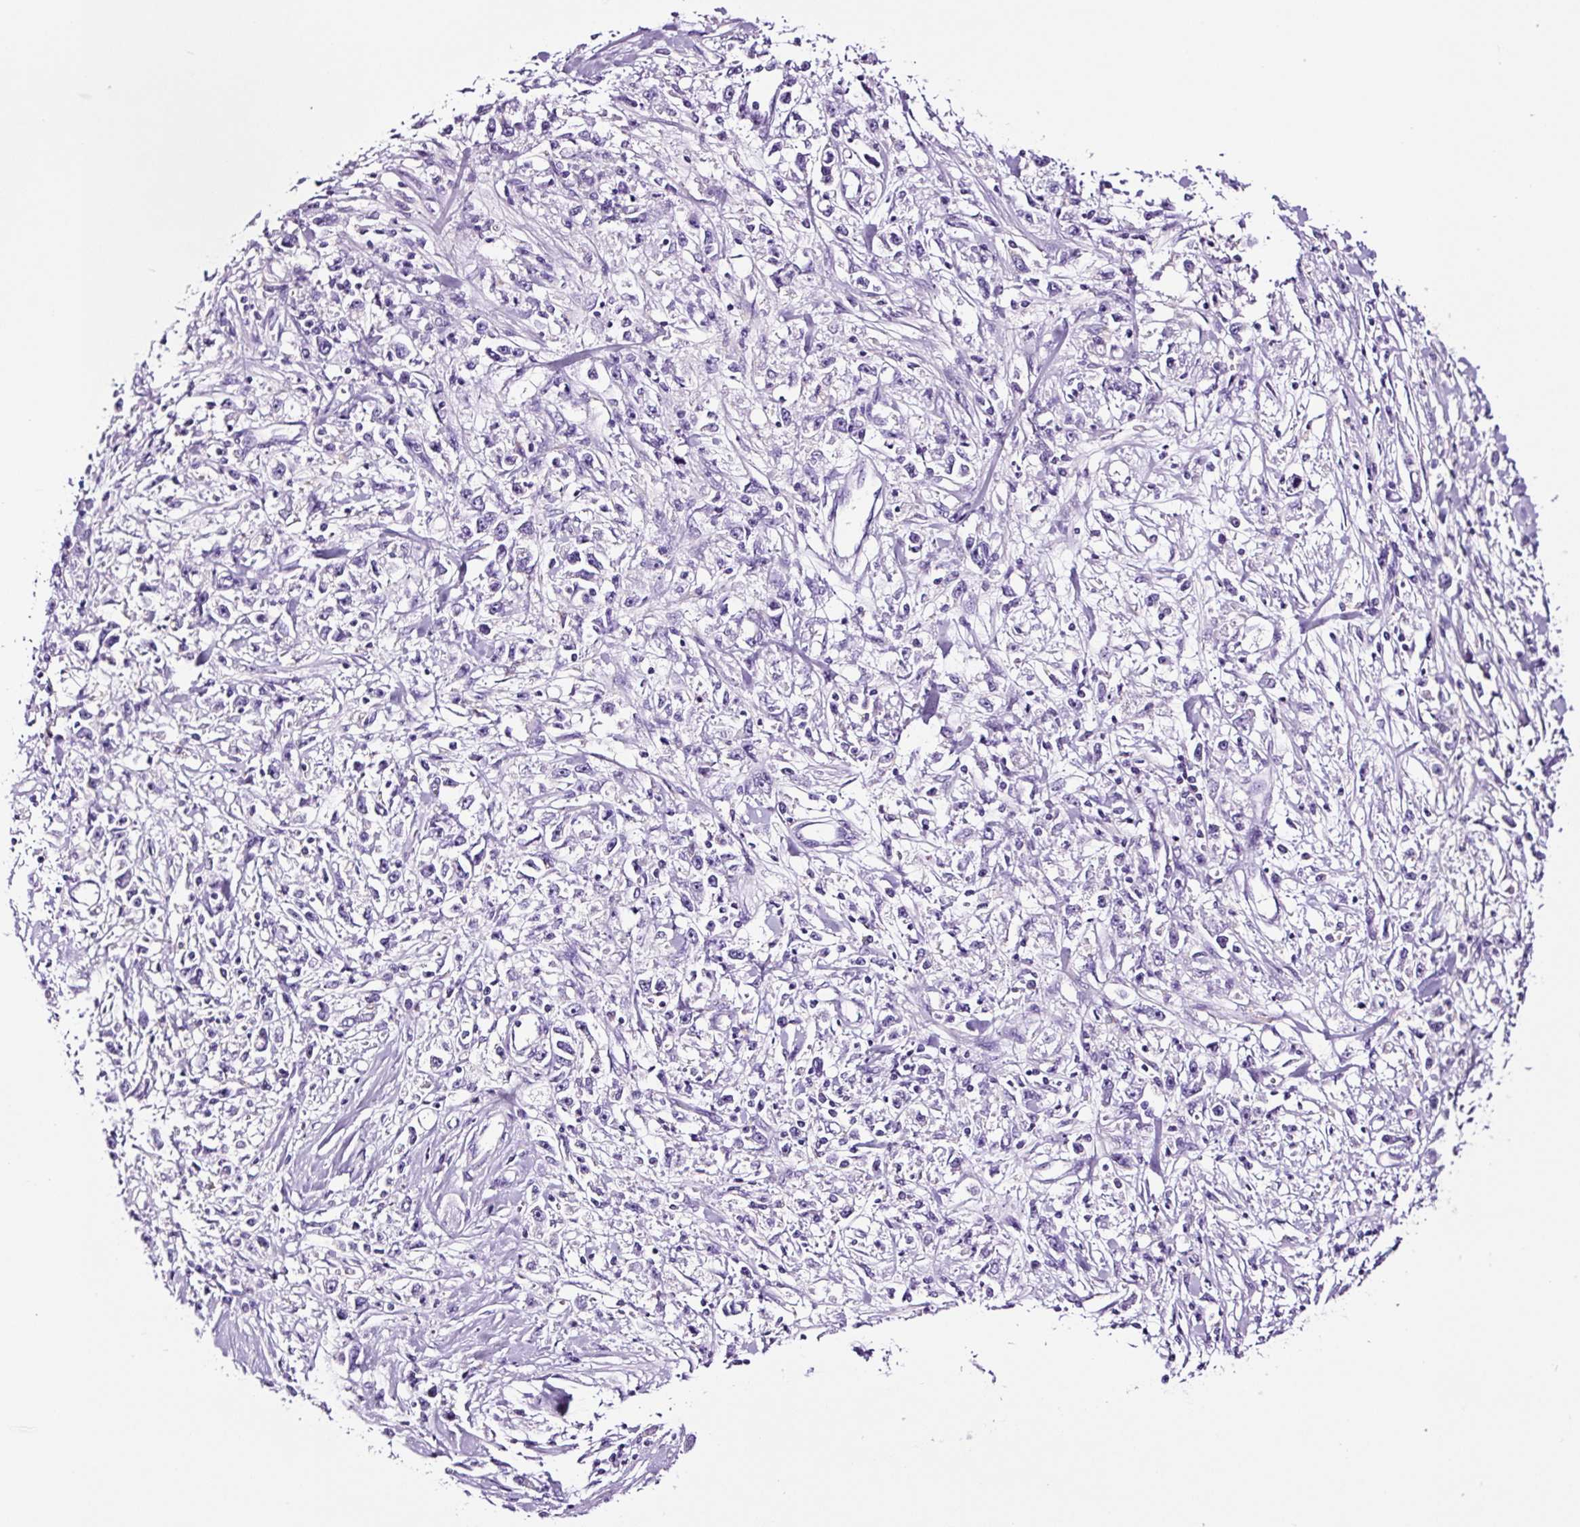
{"staining": {"intensity": "negative", "quantity": "none", "location": "none"}, "tissue": "stomach cancer", "cell_type": "Tumor cells", "image_type": "cancer", "snomed": [{"axis": "morphology", "description": "Adenocarcinoma, NOS"}, {"axis": "topography", "description": "Stomach"}], "caption": "The image exhibits no significant staining in tumor cells of stomach adenocarcinoma. (DAB (3,3'-diaminobenzidine) immunohistochemistry, high magnification).", "gene": "FBXL7", "patient": {"sex": "female", "age": 59}}